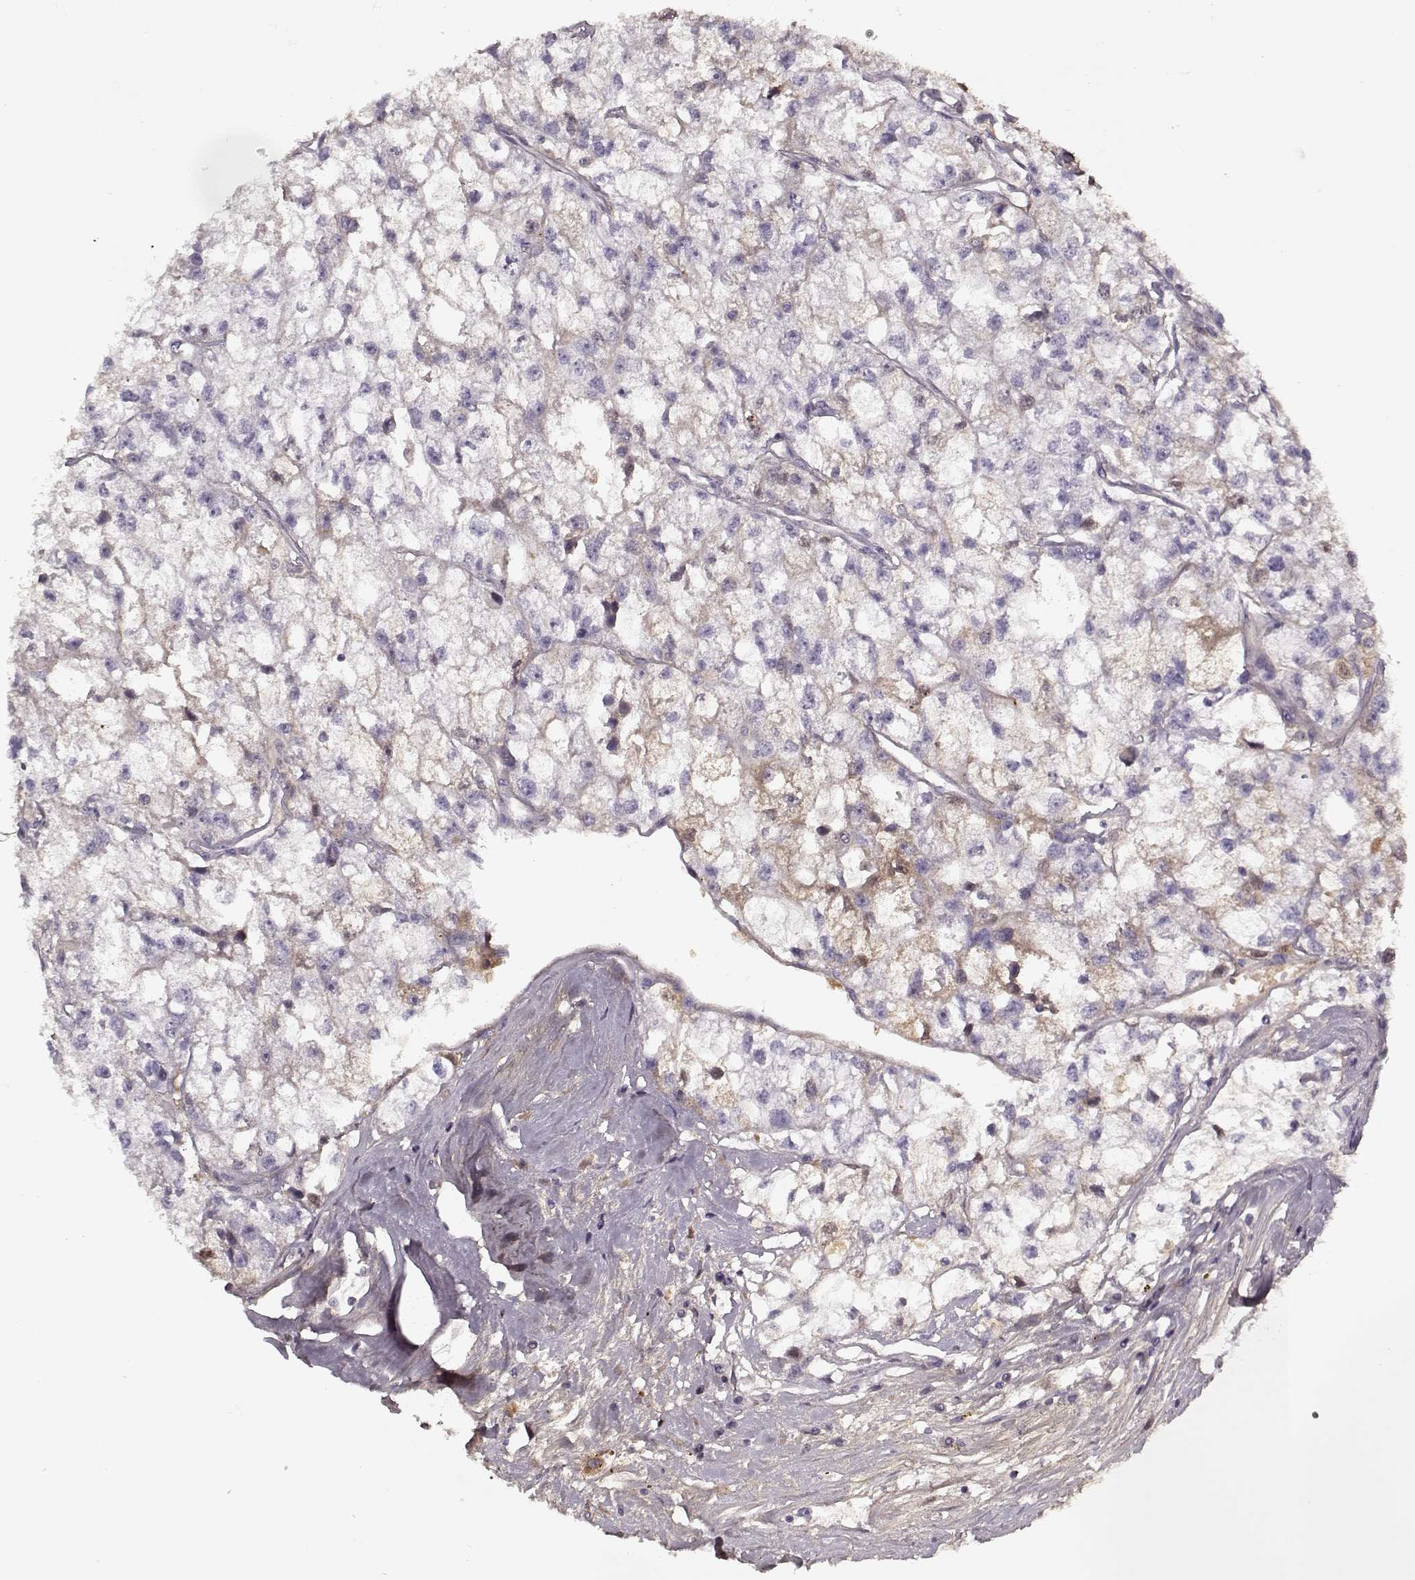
{"staining": {"intensity": "weak", "quantity": "<25%", "location": "cytoplasmic/membranous"}, "tissue": "renal cancer", "cell_type": "Tumor cells", "image_type": "cancer", "snomed": [{"axis": "morphology", "description": "Adenocarcinoma, NOS"}, {"axis": "topography", "description": "Kidney"}], "caption": "Immunohistochemistry of human renal cancer (adenocarcinoma) exhibits no staining in tumor cells.", "gene": "LUM", "patient": {"sex": "male", "age": 56}}